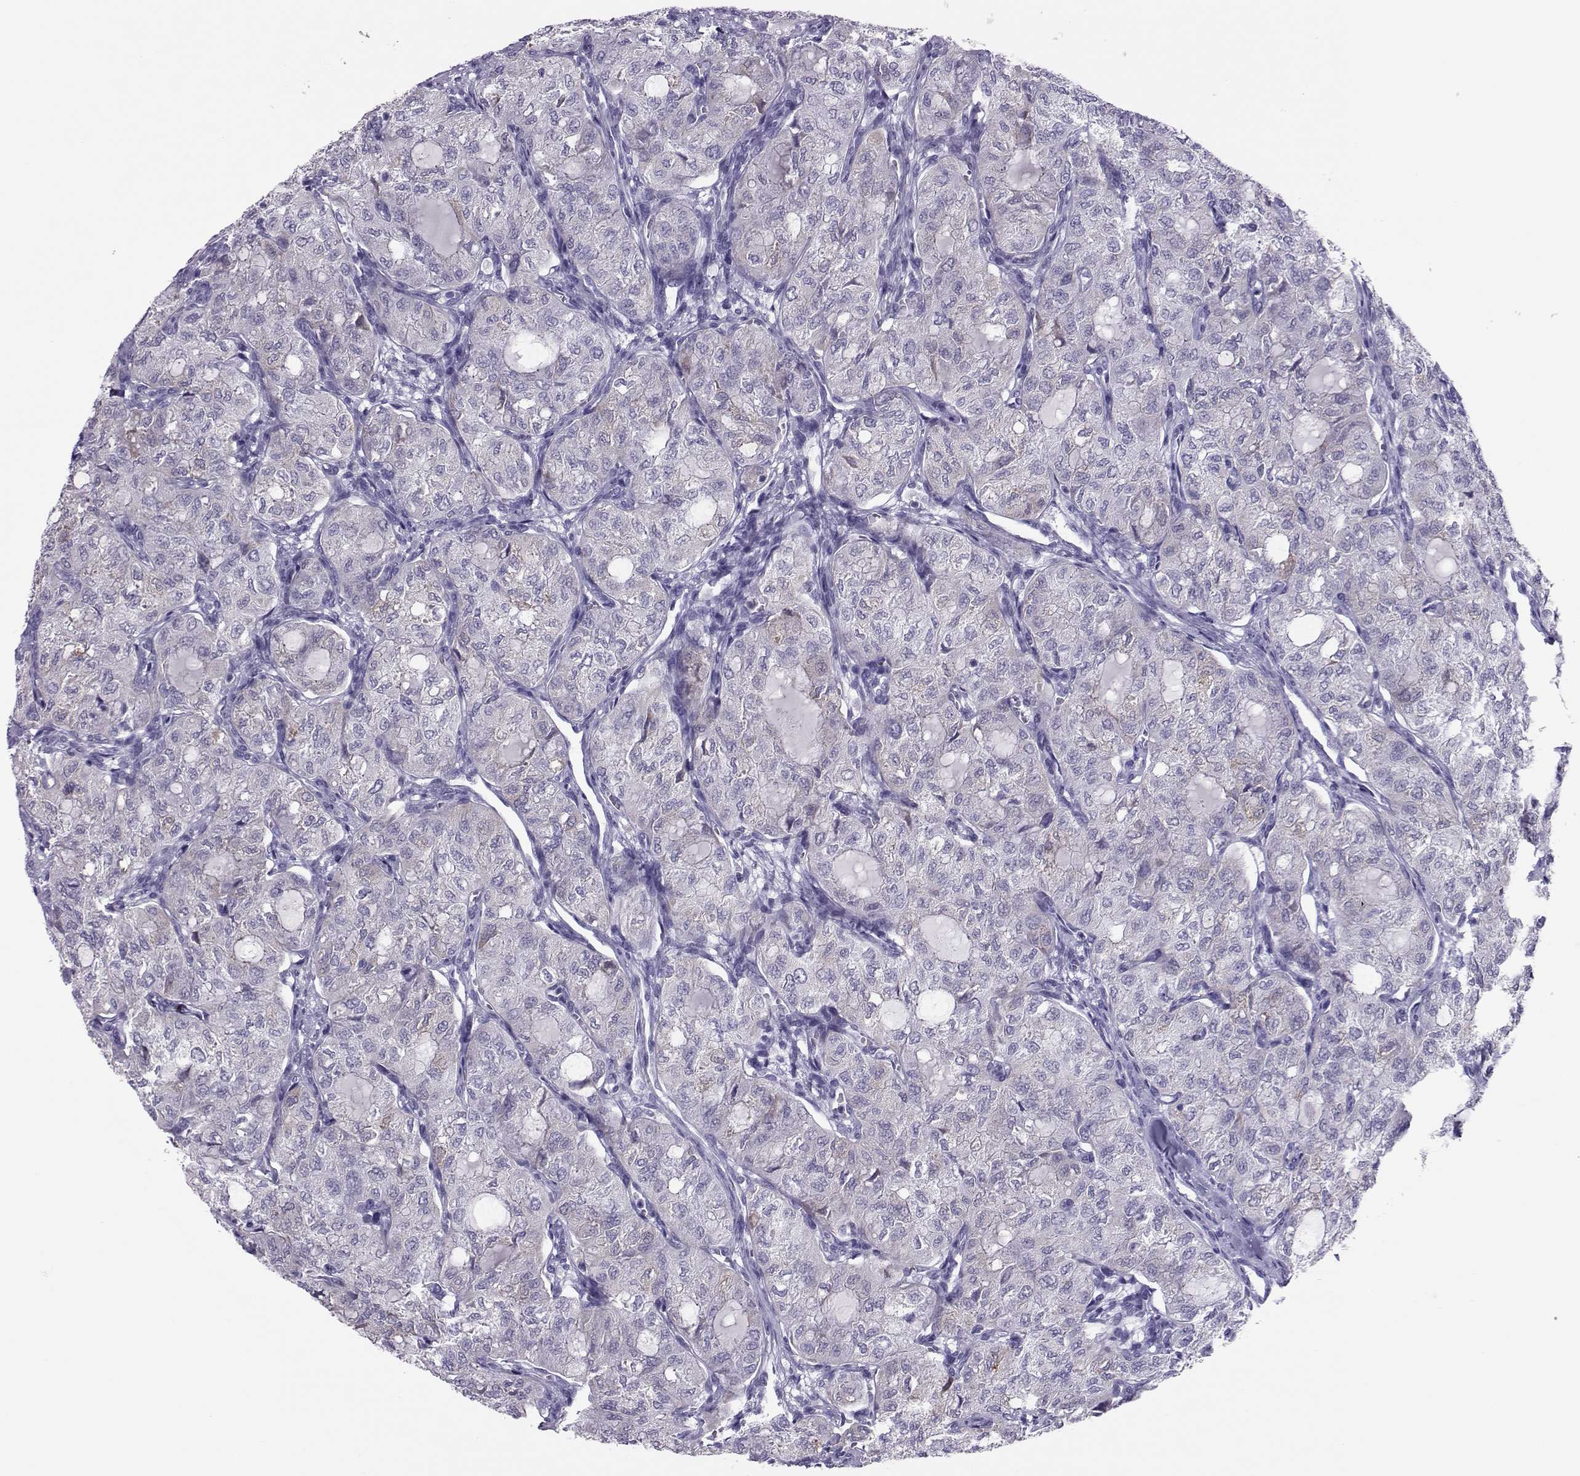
{"staining": {"intensity": "negative", "quantity": "none", "location": "none"}, "tissue": "thyroid cancer", "cell_type": "Tumor cells", "image_type": "cancer", "snomed": [{"axis": "morphology", "description": "Follicular adenoma carcinoma, NOS"}, {"axis": "topography", "description": "Thyroid gland"}], "caption": "Immunohistochemistry photomicrograph of neoplastic tissue: thyroid cancer (follicular adenoma carcinoma) stained with DAB (3,3'-diaminobenzidine) shows no significant protein positivity in tumor cells.", "gene": "TRPM7", "patient": {"sex": "male", "age": 75}}